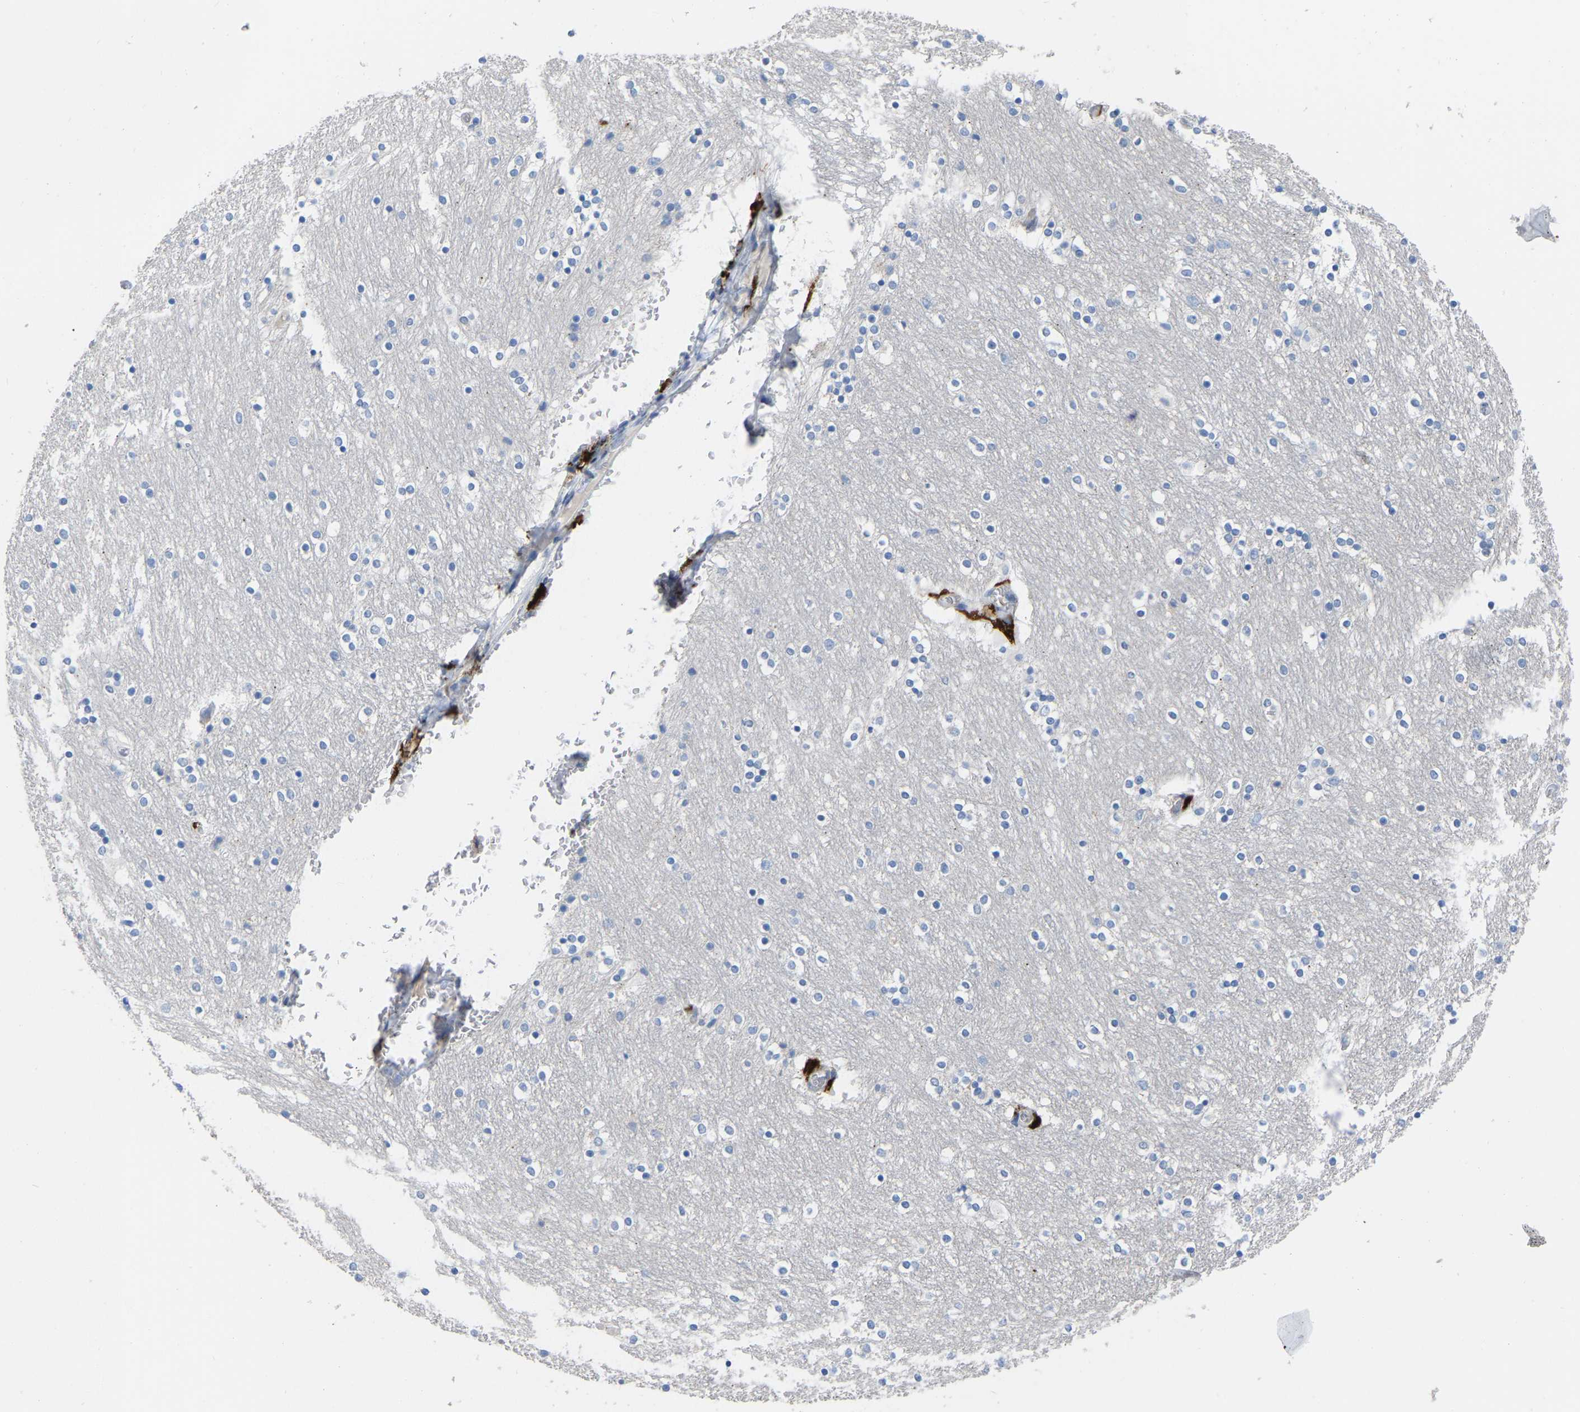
{"staining": {"intensity": "negative", "quantity": "none", "location": "none"}, "tissue": "caudate", "cell_type": "Glial cells", "image_type": "normal", "snomed": [{"axis": "morphology", "description": "Normal tissue, NOS"}, {"axis": "topography", "description": "Lateral ventricle wall"}], "caption": "A photomicrograph of caudate stained for a protein shows no brown staining in glial cells.", "gene": "ULBP2", "patient": {"sex": "female", "age": 54}}